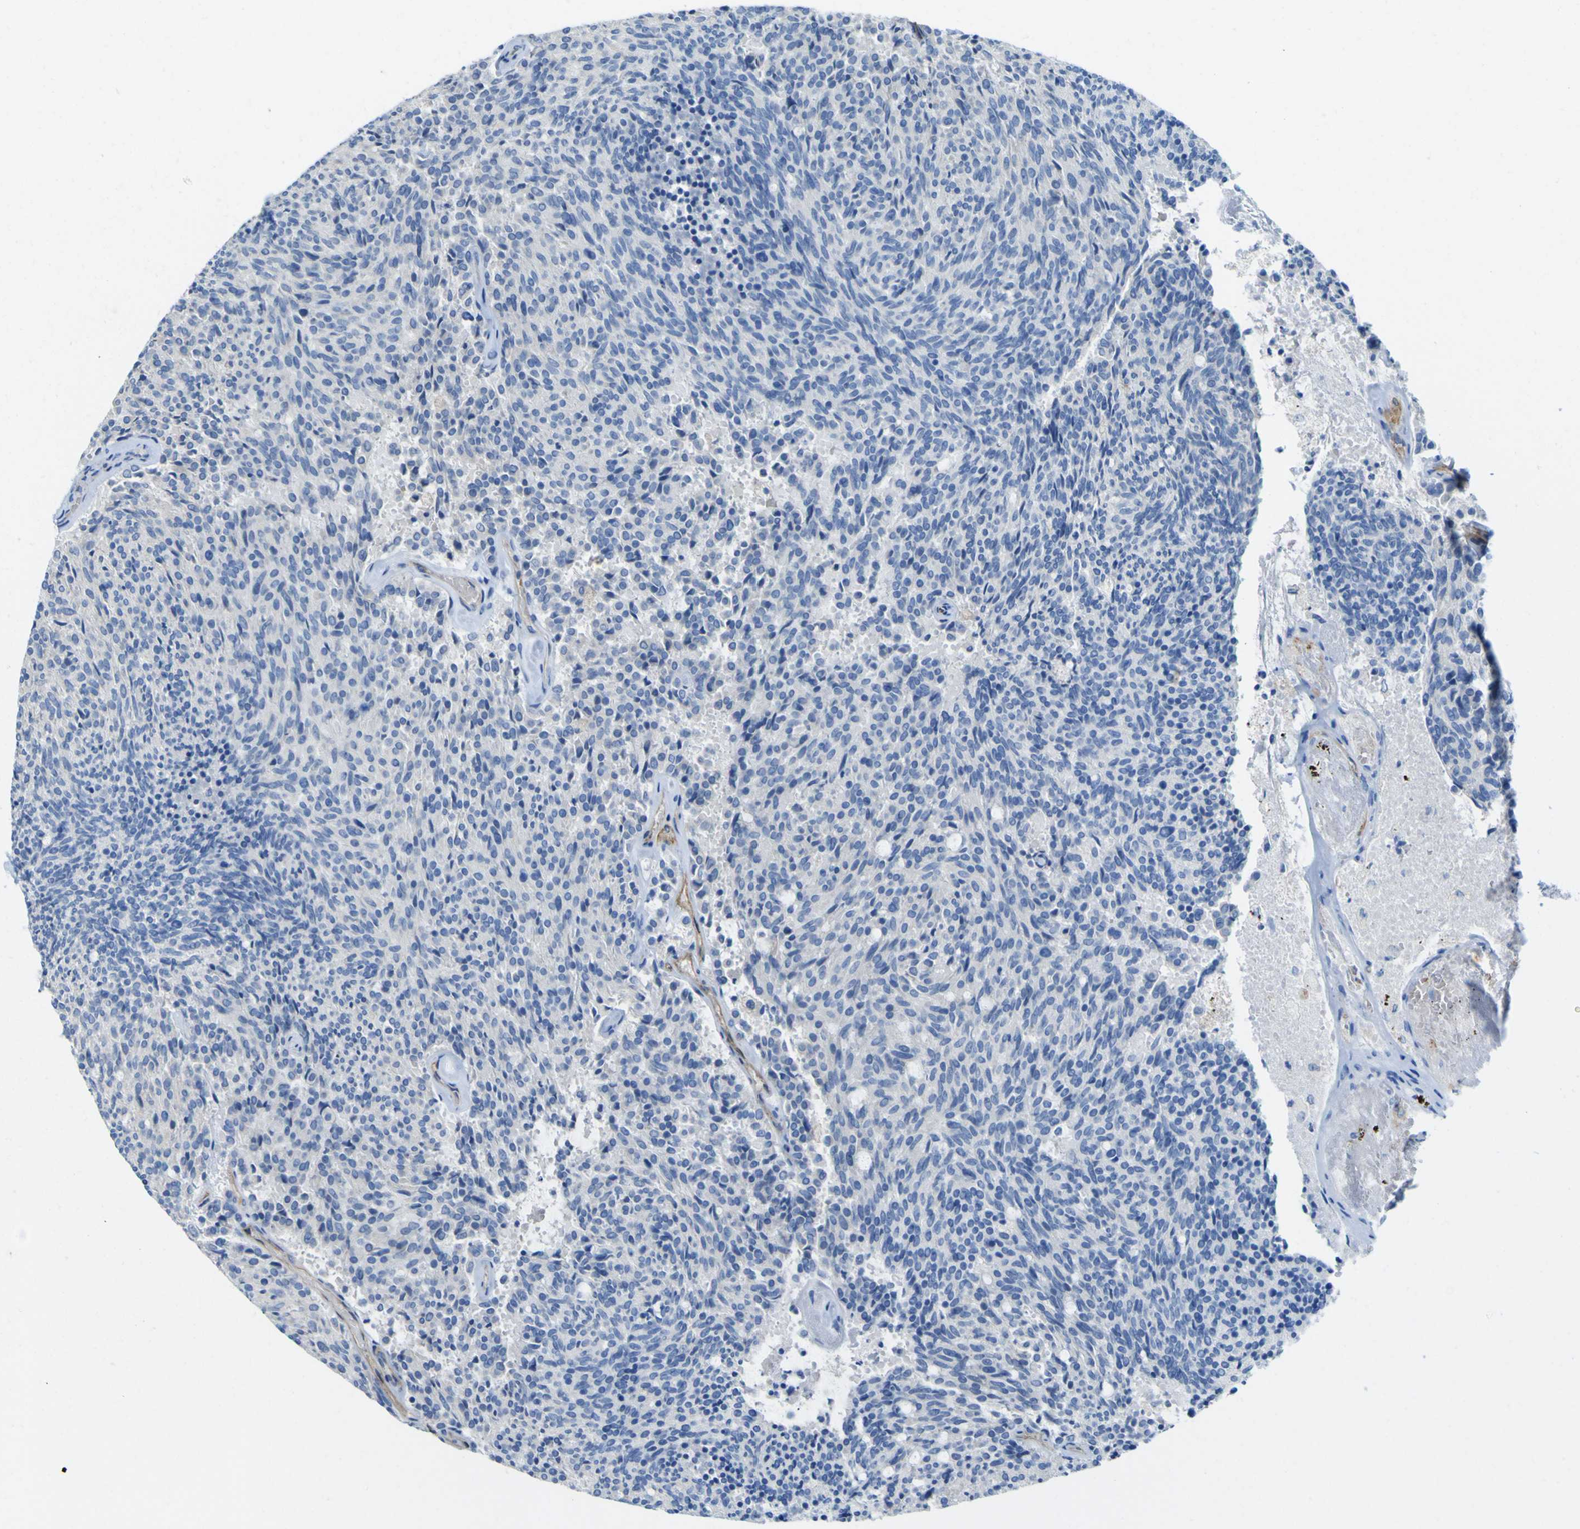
{"staining": {"intensity": "negative", "quantity": "none", "location": "none"}, "tissue": "carcinoid", "cell_type": "Tumor cells", "image_type": "cancer", "snomed": [{"axis": "morphology", "description": "Carcinoid, malignant, NOS"}, {"axis": "topography", "description": "Pancreas"}], "caption": "Malignant carcinoid was stained to show a protein in brown. There is no significant positivity in tumor cells.", "gene": "CD93", "patient": {"sex": "female", "age": 54}}